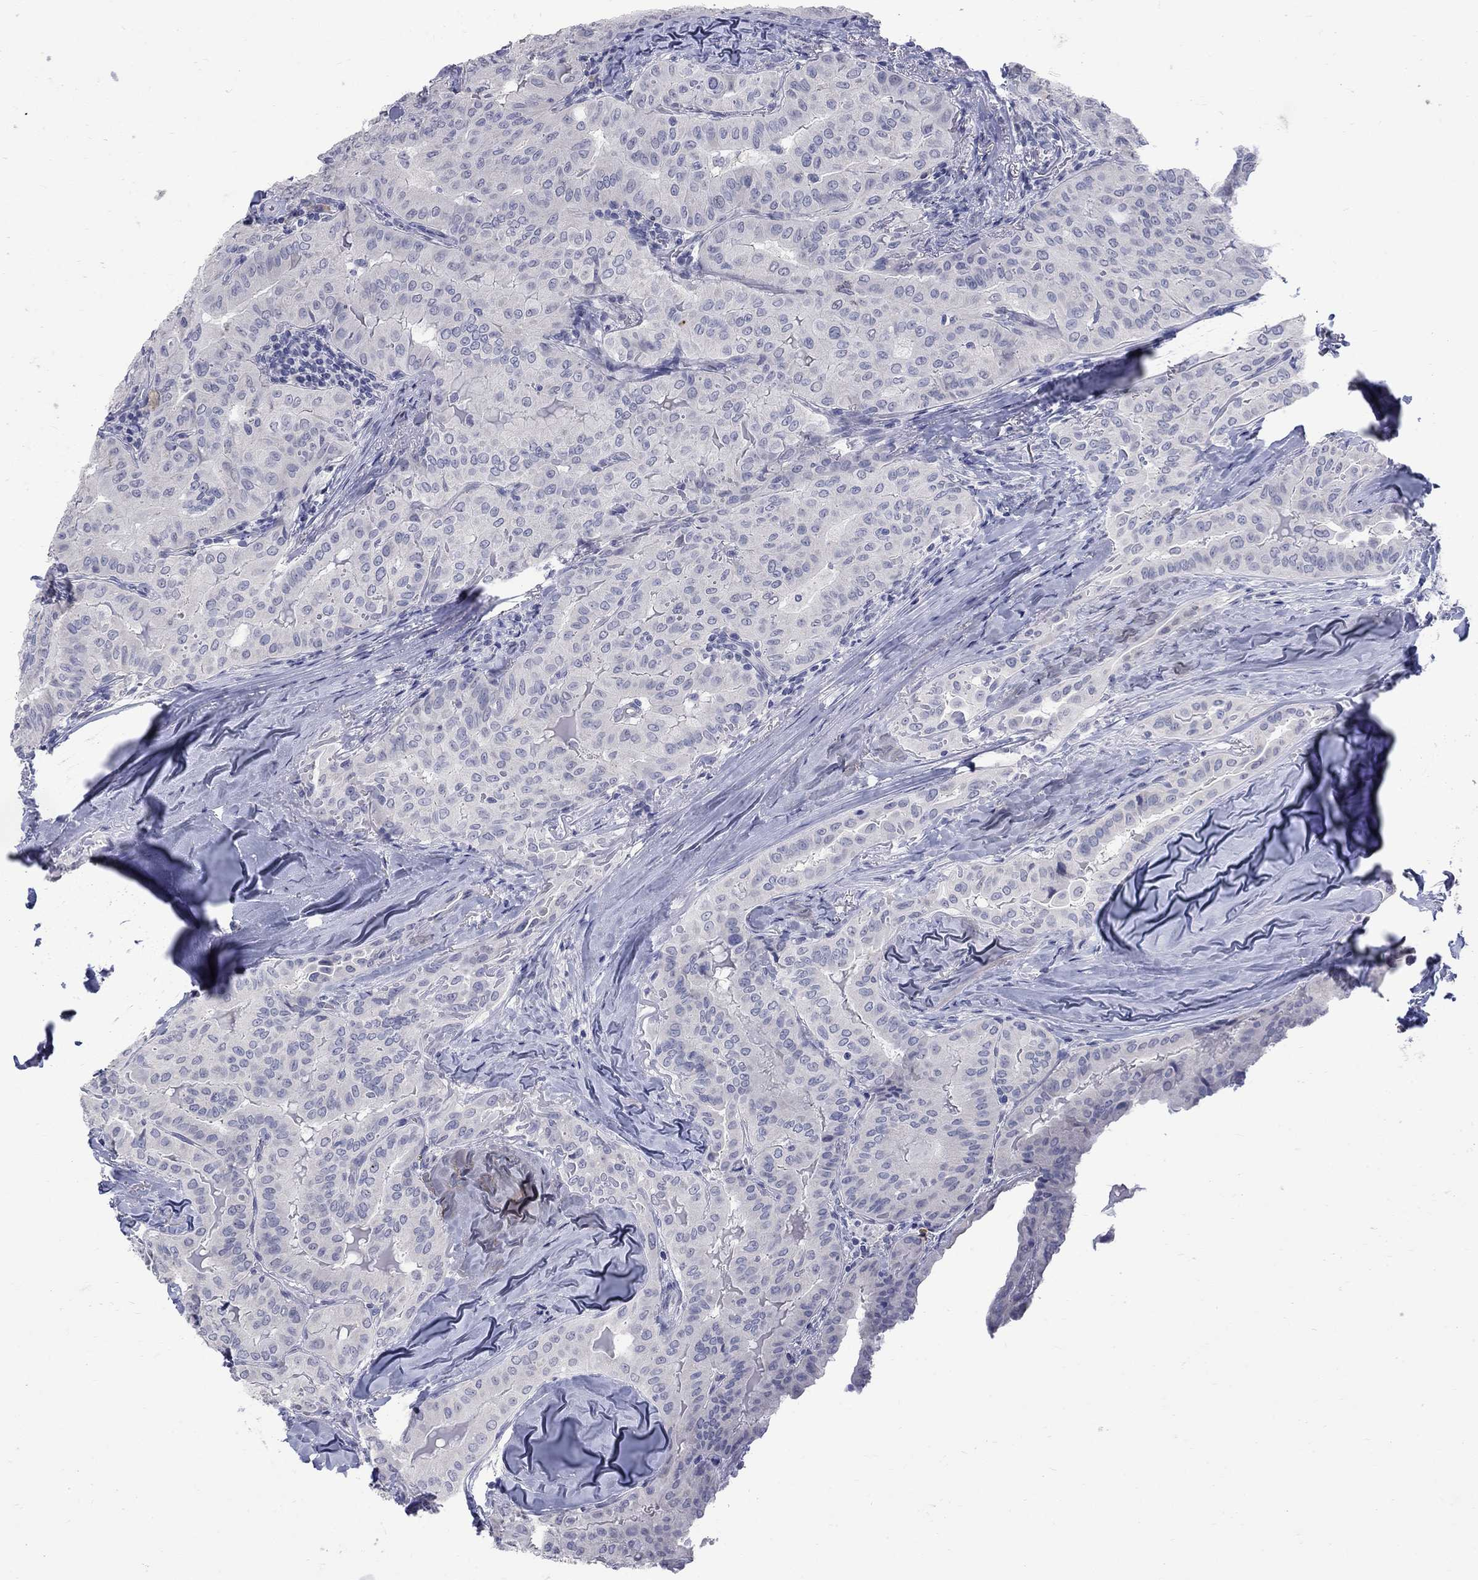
{"staining": {"intensity": "negative", "quantity": "none", "location": "none"}, "tissue": "thyroid cancer", "cell_type": "Tumor cells", "image_type": "cancer", "snomed": [{"axis": "morphology", "description": "Papillary adenocarcinoma, NOS"}, {"axis": "topography", "description": "Thyroid gland"}], "caption": "Immunohistochemistry micrograph of neoplastic tissue: human papillary adenocarcinoma (thyroid) stained with DAB exhibits no significant protein staining in tumor cells.", "gene": "CTNND2", "patient": {"sex": "female", "age": 68}}